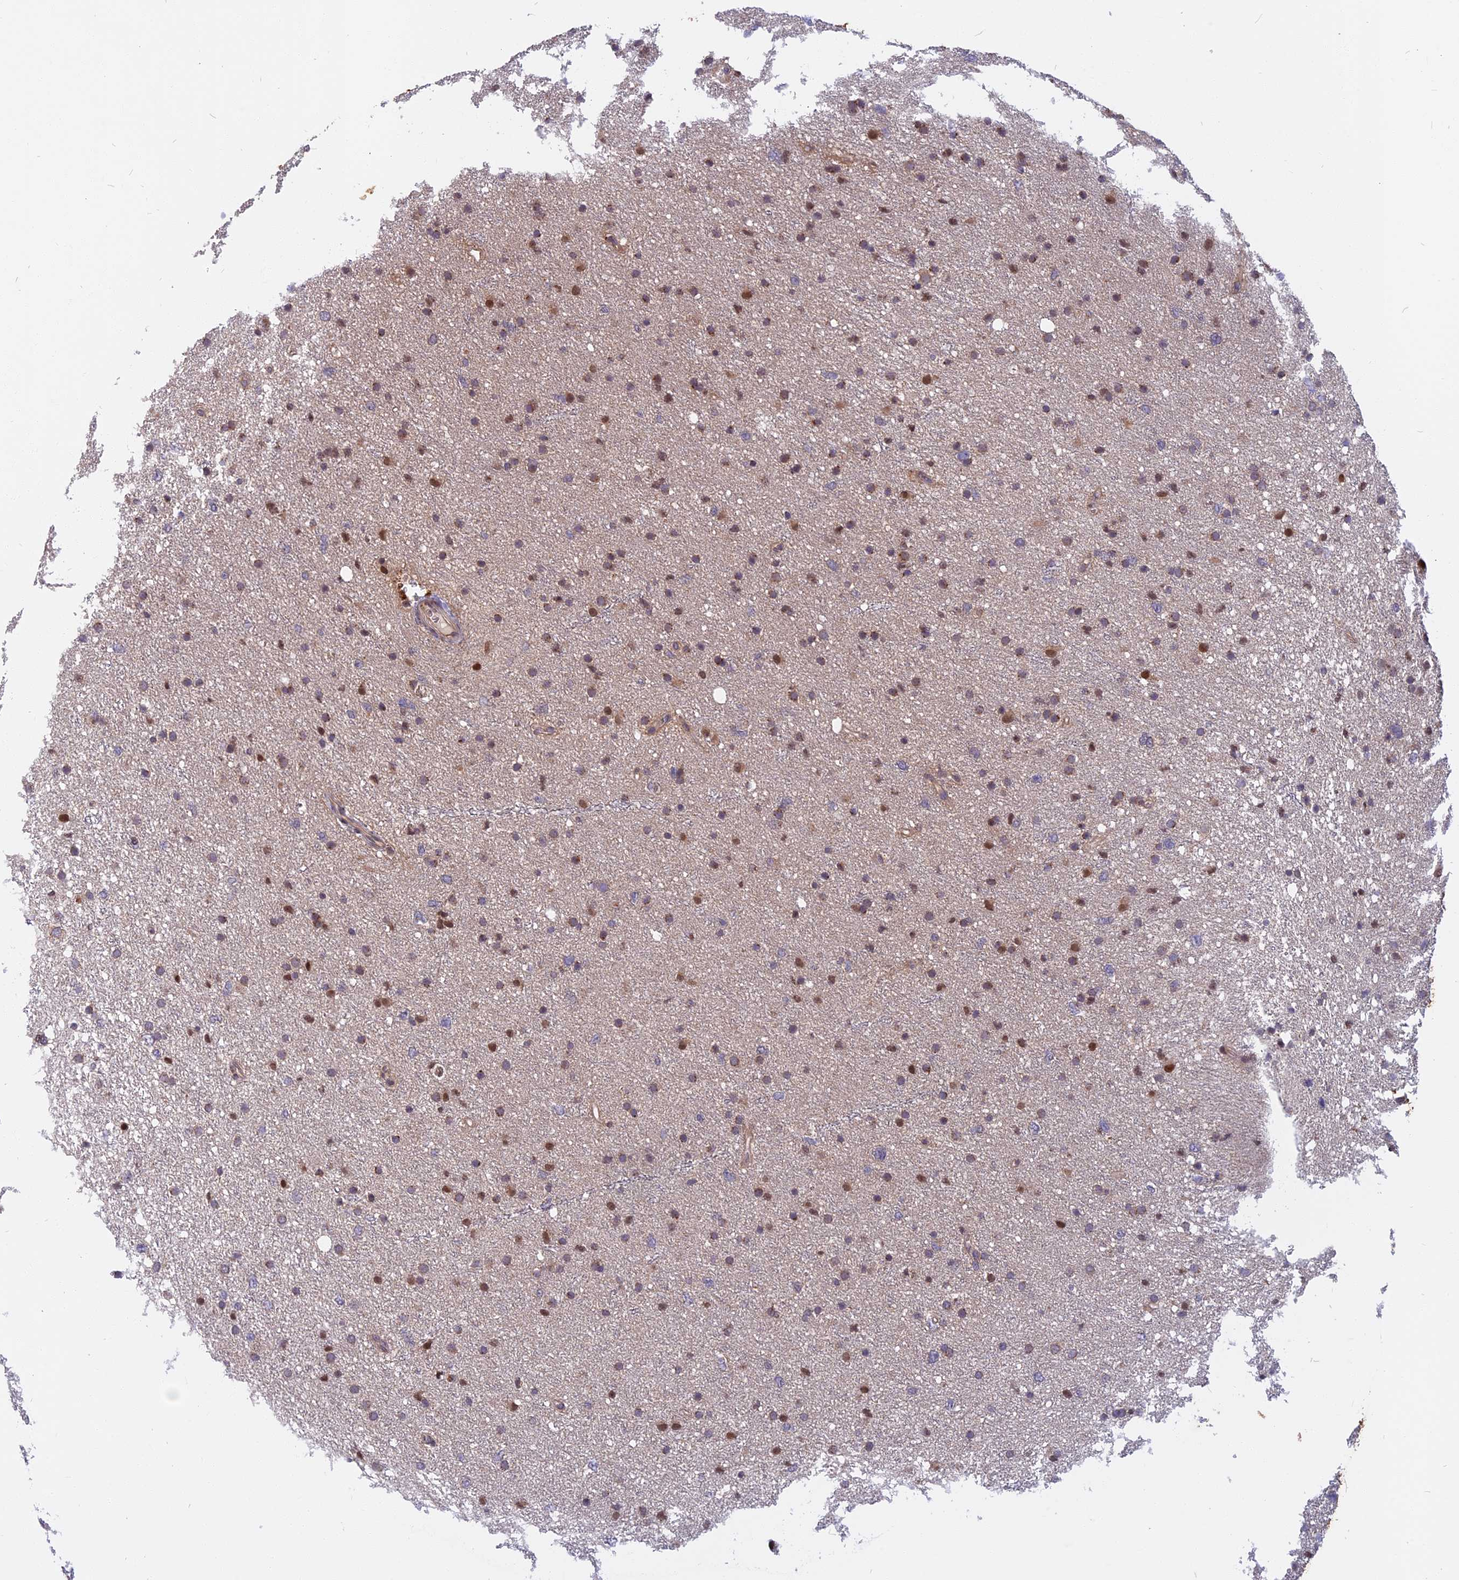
{"staining": {"intensity": "moderate", "quantity": "25%-75%", "location": "nuclear"}, "tissue": "glioma", "cell_type": "Tumor cells", "image_type": "cancer", "snomed": [{"axis": "morphology", "description": "Glioma, malignant, Low grade"}, {"axis": "topography", "description": "Cerebral cortex"}], "caption": "This image reveals immunohistochemistry staining of glioma, with medium moderate nuclear staining in about 25%-75% of tumor cells.", "gene": "CCDC113", "patient": {"sex": "female", "age": 39}}